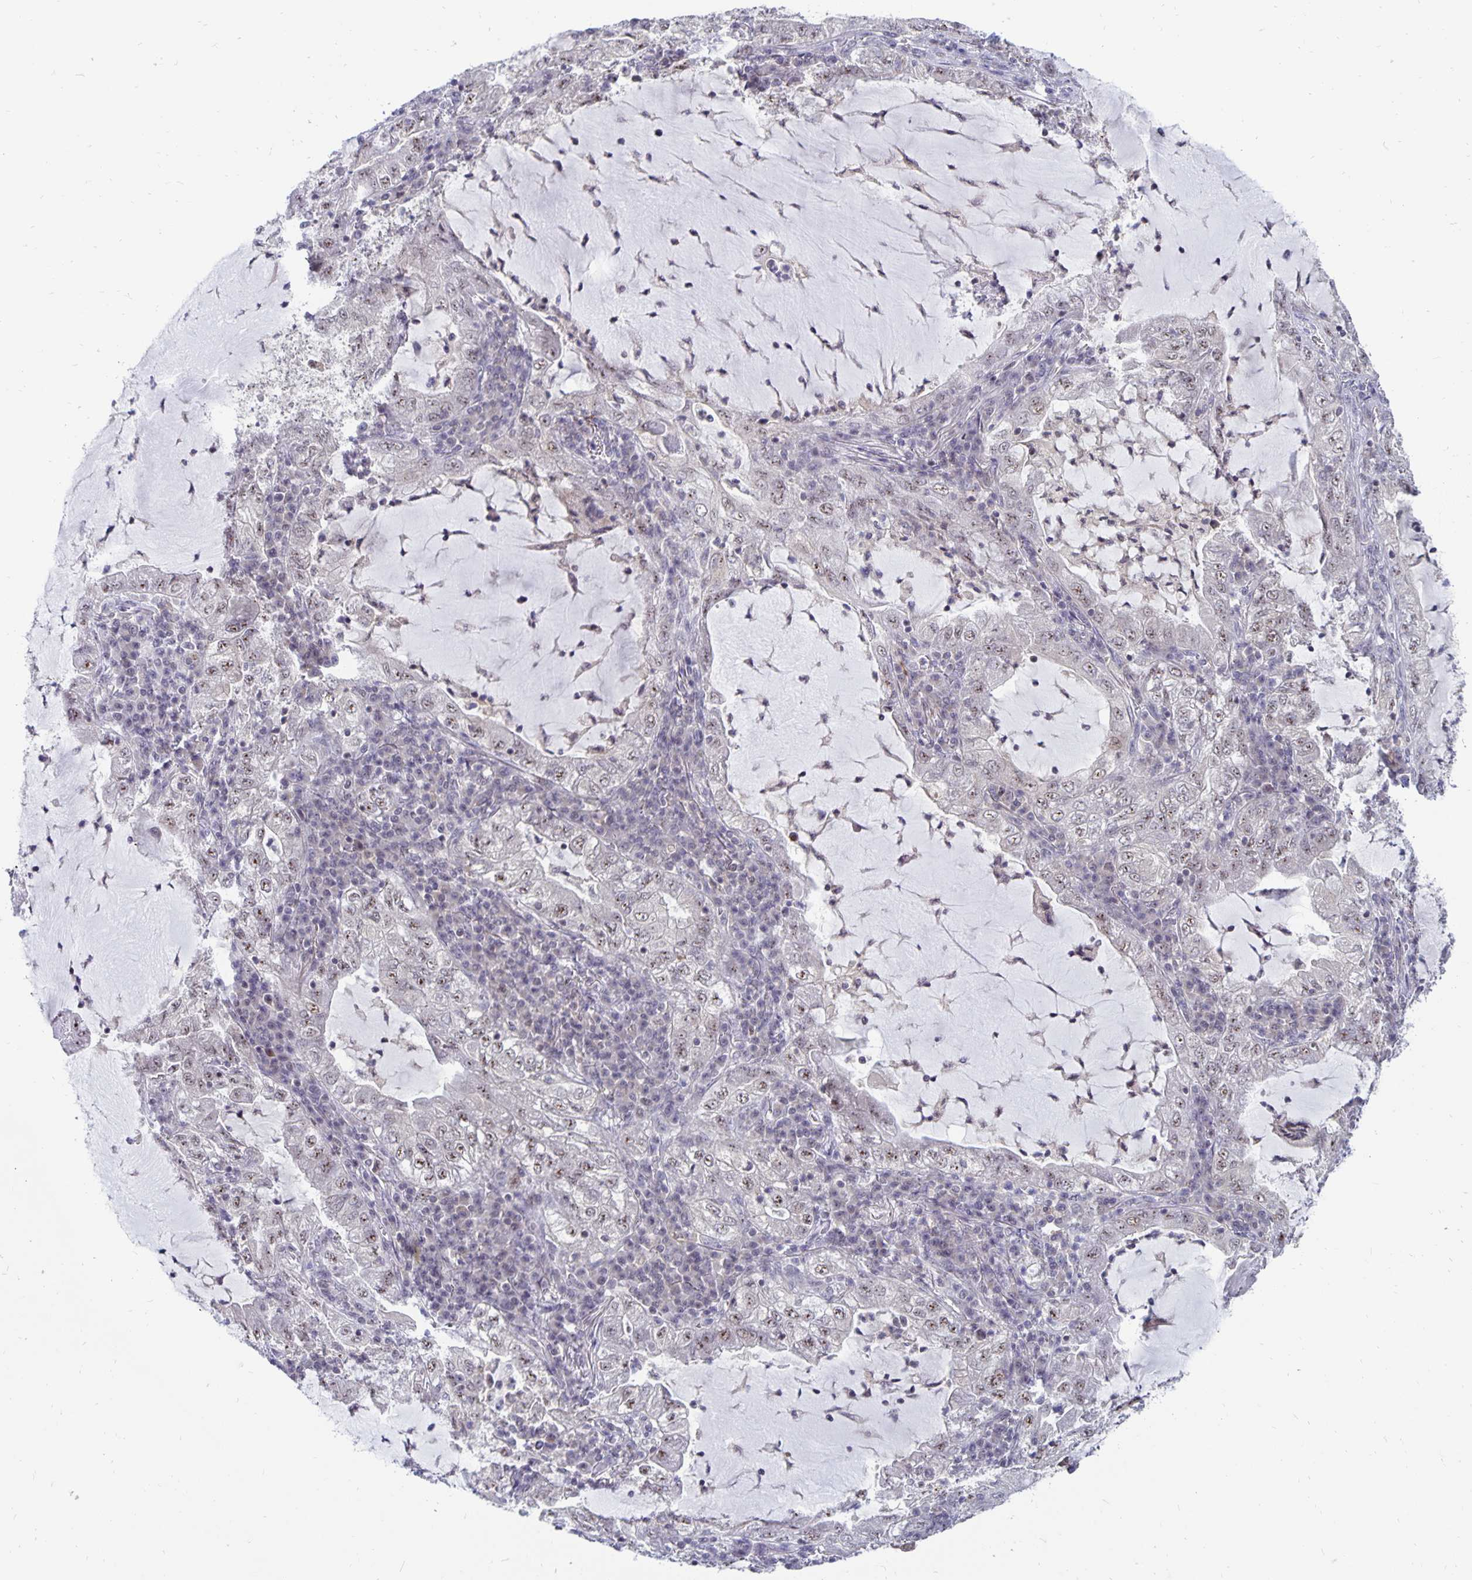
{"staining": {"intensity": "weak", "quantity": ">75%", "location": "nuclear"}, "tissue": "lung cancer", "cell_type": "Tumor cells", "image_type": "cancer", "snomed": [{"axis": "morphology", "description": "Adenocarcinoma, NOS"}, {"axis": "topography", "description": "Lung"}], "caption": "About >75% of tumor cells in human lung cancer (adenocarcinoma) reveal weak nuclear protein staining as visualized by brown immunohistochemical staining.", "gene": "EXOC6B", "patient": {"sex": "female", "age": 73}}